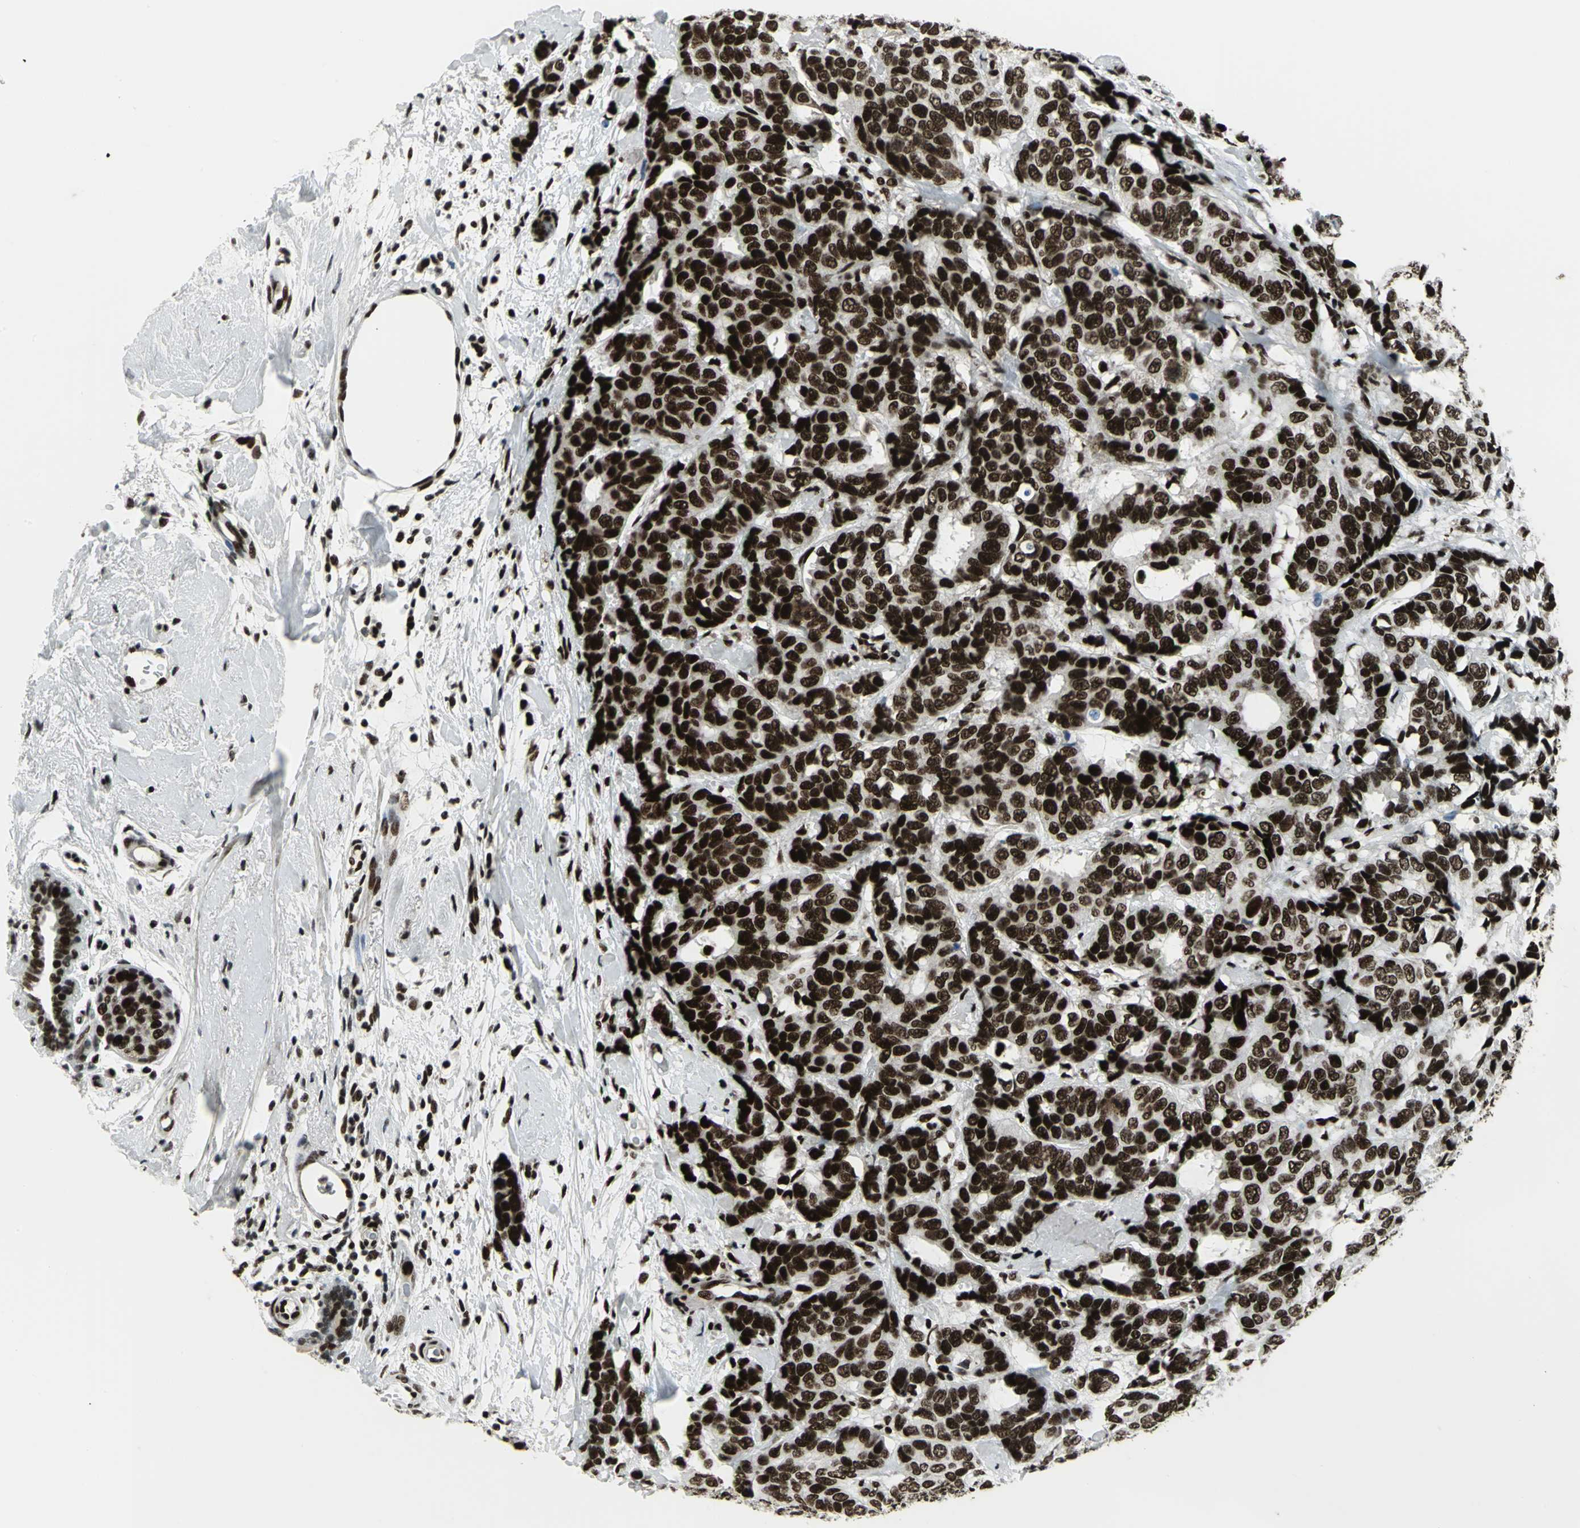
{"staining": {"intensity": "strong", "quantity": ">75%", "location": "nuclear"}, "tissue": "breast cancer", "cell_type": "Tumor cells", "image_type": "cancer", "snomed": [{"axis": "morphology", "description": "Duct carcinoma"}, {"axis": "topography", "description": "Breast"}], "caption": "There is high levels of strong nuclear staining in tumor cells of invasive ductal carcinoma (breast), as demonstrated by immunohistochemical staining (brown color).", "gene": "SMARCA4", "patient": {"sex": "female", "age": 87}}